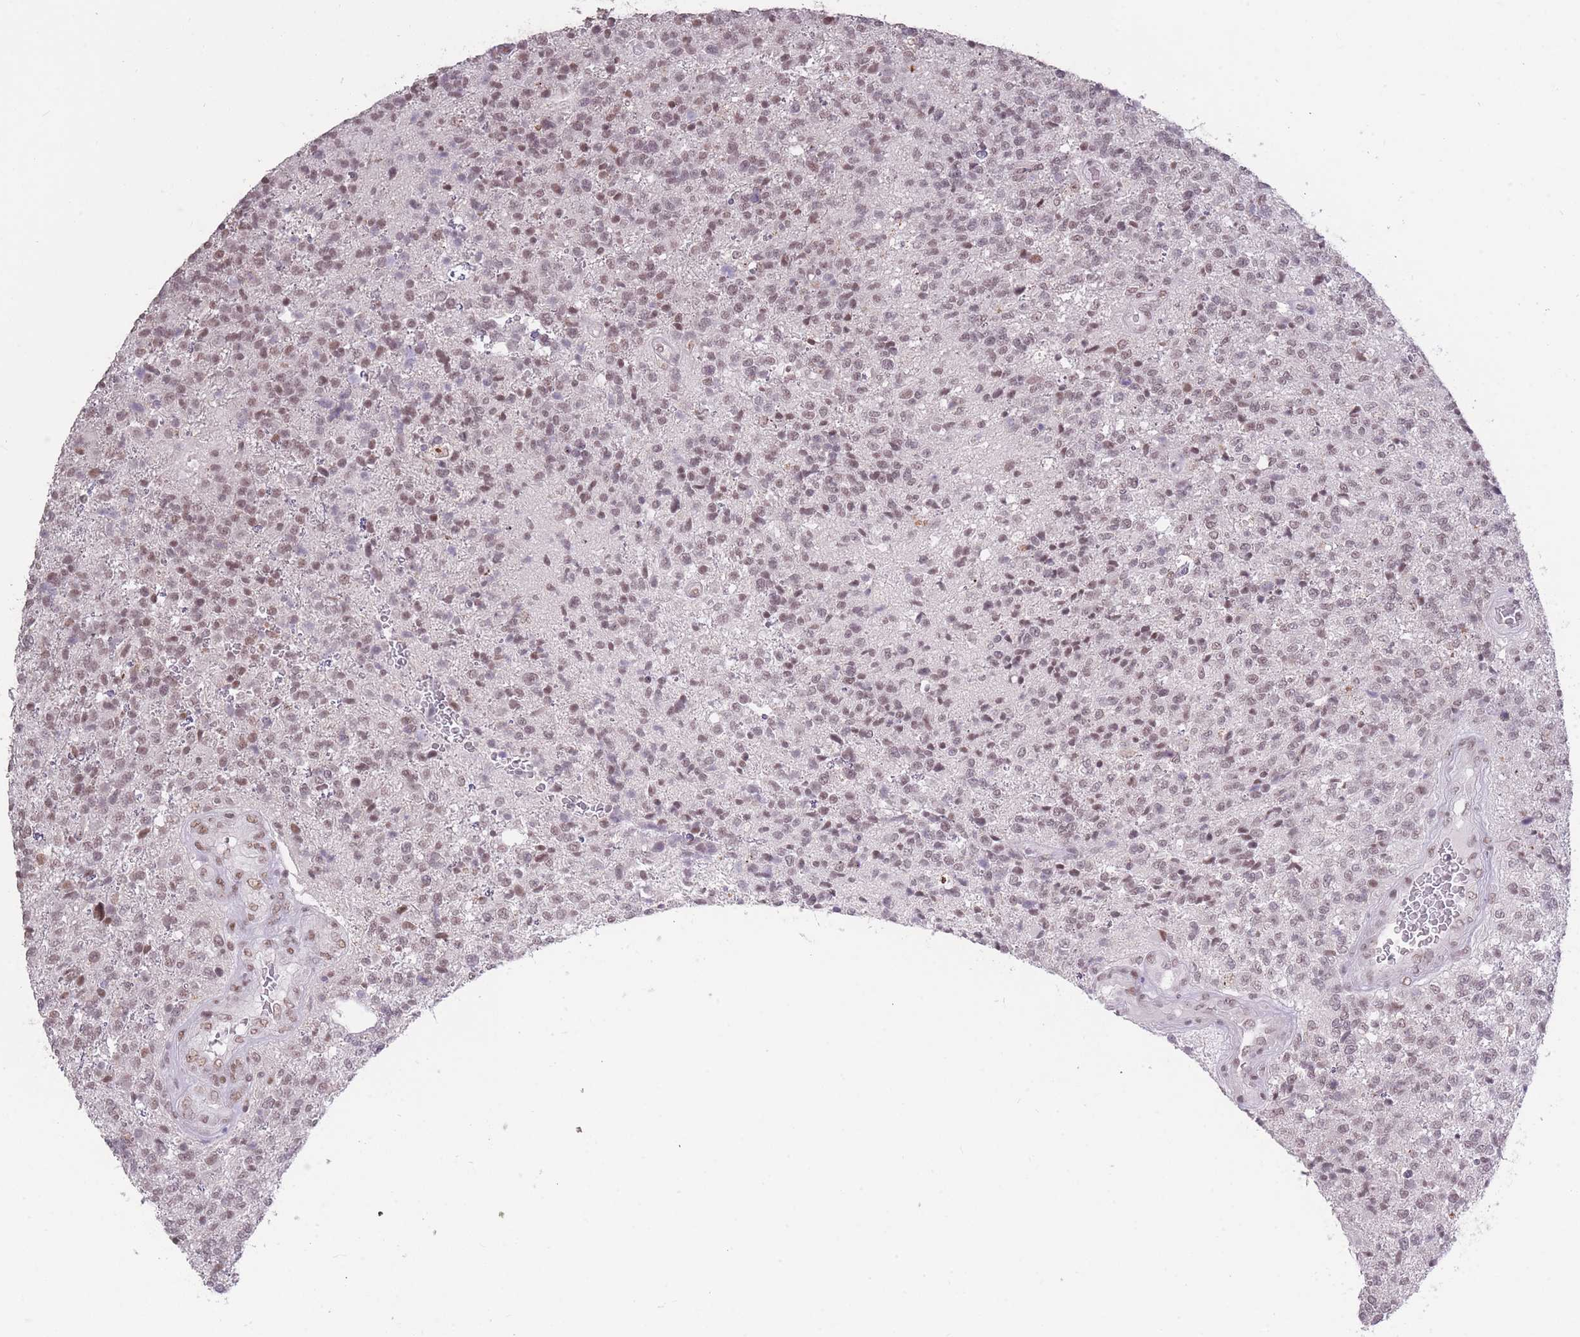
{"staining": {"intensity": "weak", "quantity": ">75%", "location": "nuclear"}, "tissue": "glioma", "cell_type": "Tumor cells", "image_type": "cancer", "snomed": [{"axis": "morphology", "description": "Glioma, malignant, High grade"}, {"axis": "topography", "description": "Brain"}], "caption": "Weak nuclear protein positivity is appreciated in about >75% of tumor cells in malignant glioma (high-grade).", "gene": "HNRNPUL1", "patient": {"sex": "male", "age": 56}}